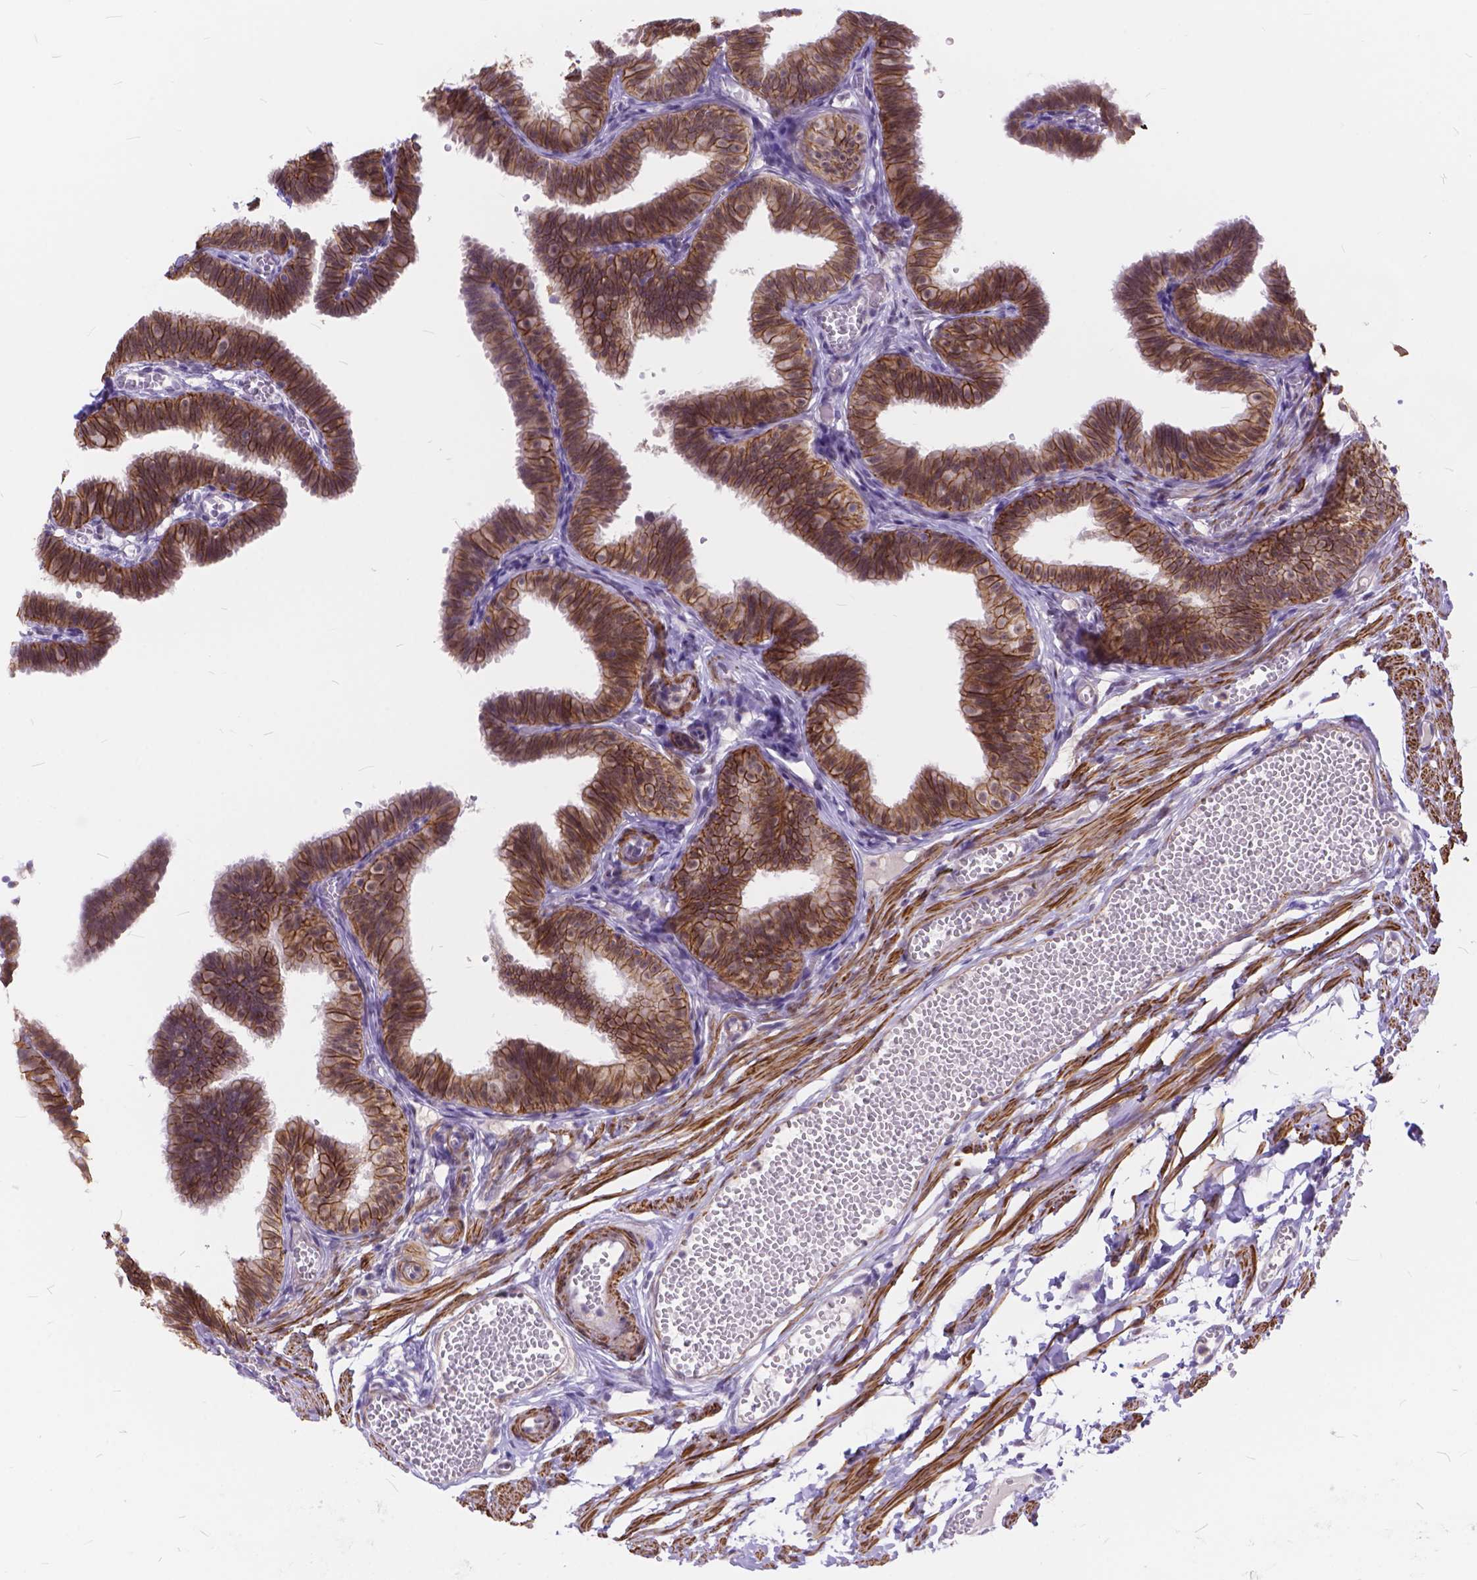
{"staining": {"intensity": "strong", "quantity": ">75%", "location": "cytoplasmic/membranous"}, "tissue": "fallopian tube", "cell_type": "Glandular cells", "image_type": "normal", "snomed": [{"axis": "morphology", "description": "Normal tissue, NOS"}, {"axis": "topography", "description": "Fallopian tube"}], "caption": "This is a micrograph of IHC staining of unremarkable fallopian tube, which shows strong positivity in the cytoplasmic/membranous of glandular cells.", "gene": "MAN2C1", "patient": {"sex": "female", "age": 25}}